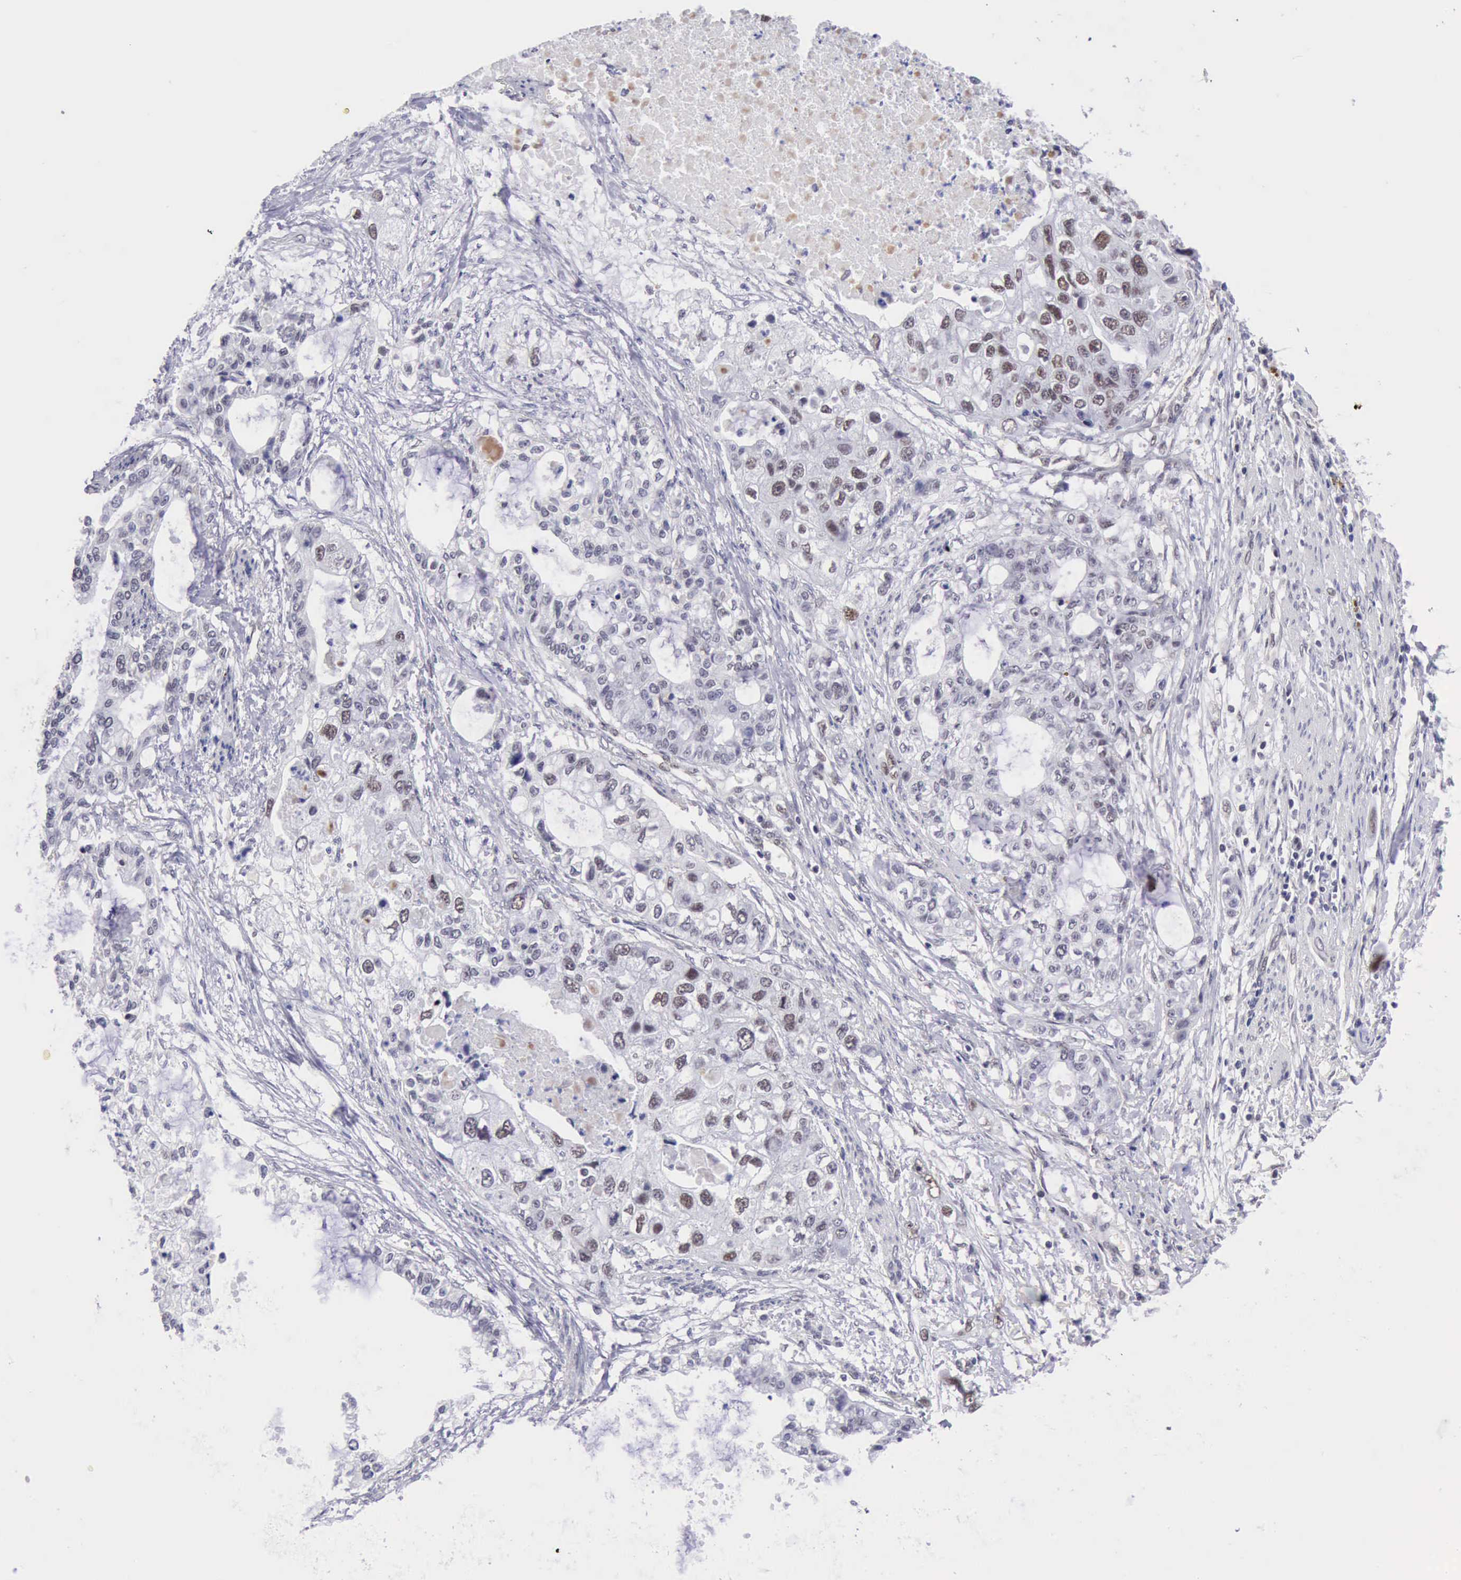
{"staining": {"intensity": "weak", "quantity": "<25%", "location": "nuclear"}, "tissue": "stomach cancer", "cell_type": "Tumor cells", "image_type": "cancer", "snomed": [{"axis": "morphology", "description": "Adenocarcinoma, NOS"}, {"axis": "topography", "description": "Stomach, upper"}], "caption": "Human adenocarcinoma (stomach) stained for a protein using immunohistochemistry demonstrates no staining in tumor cells.", "gene": "ERCC4", "patient": {"sex": "female", "age": 52}}